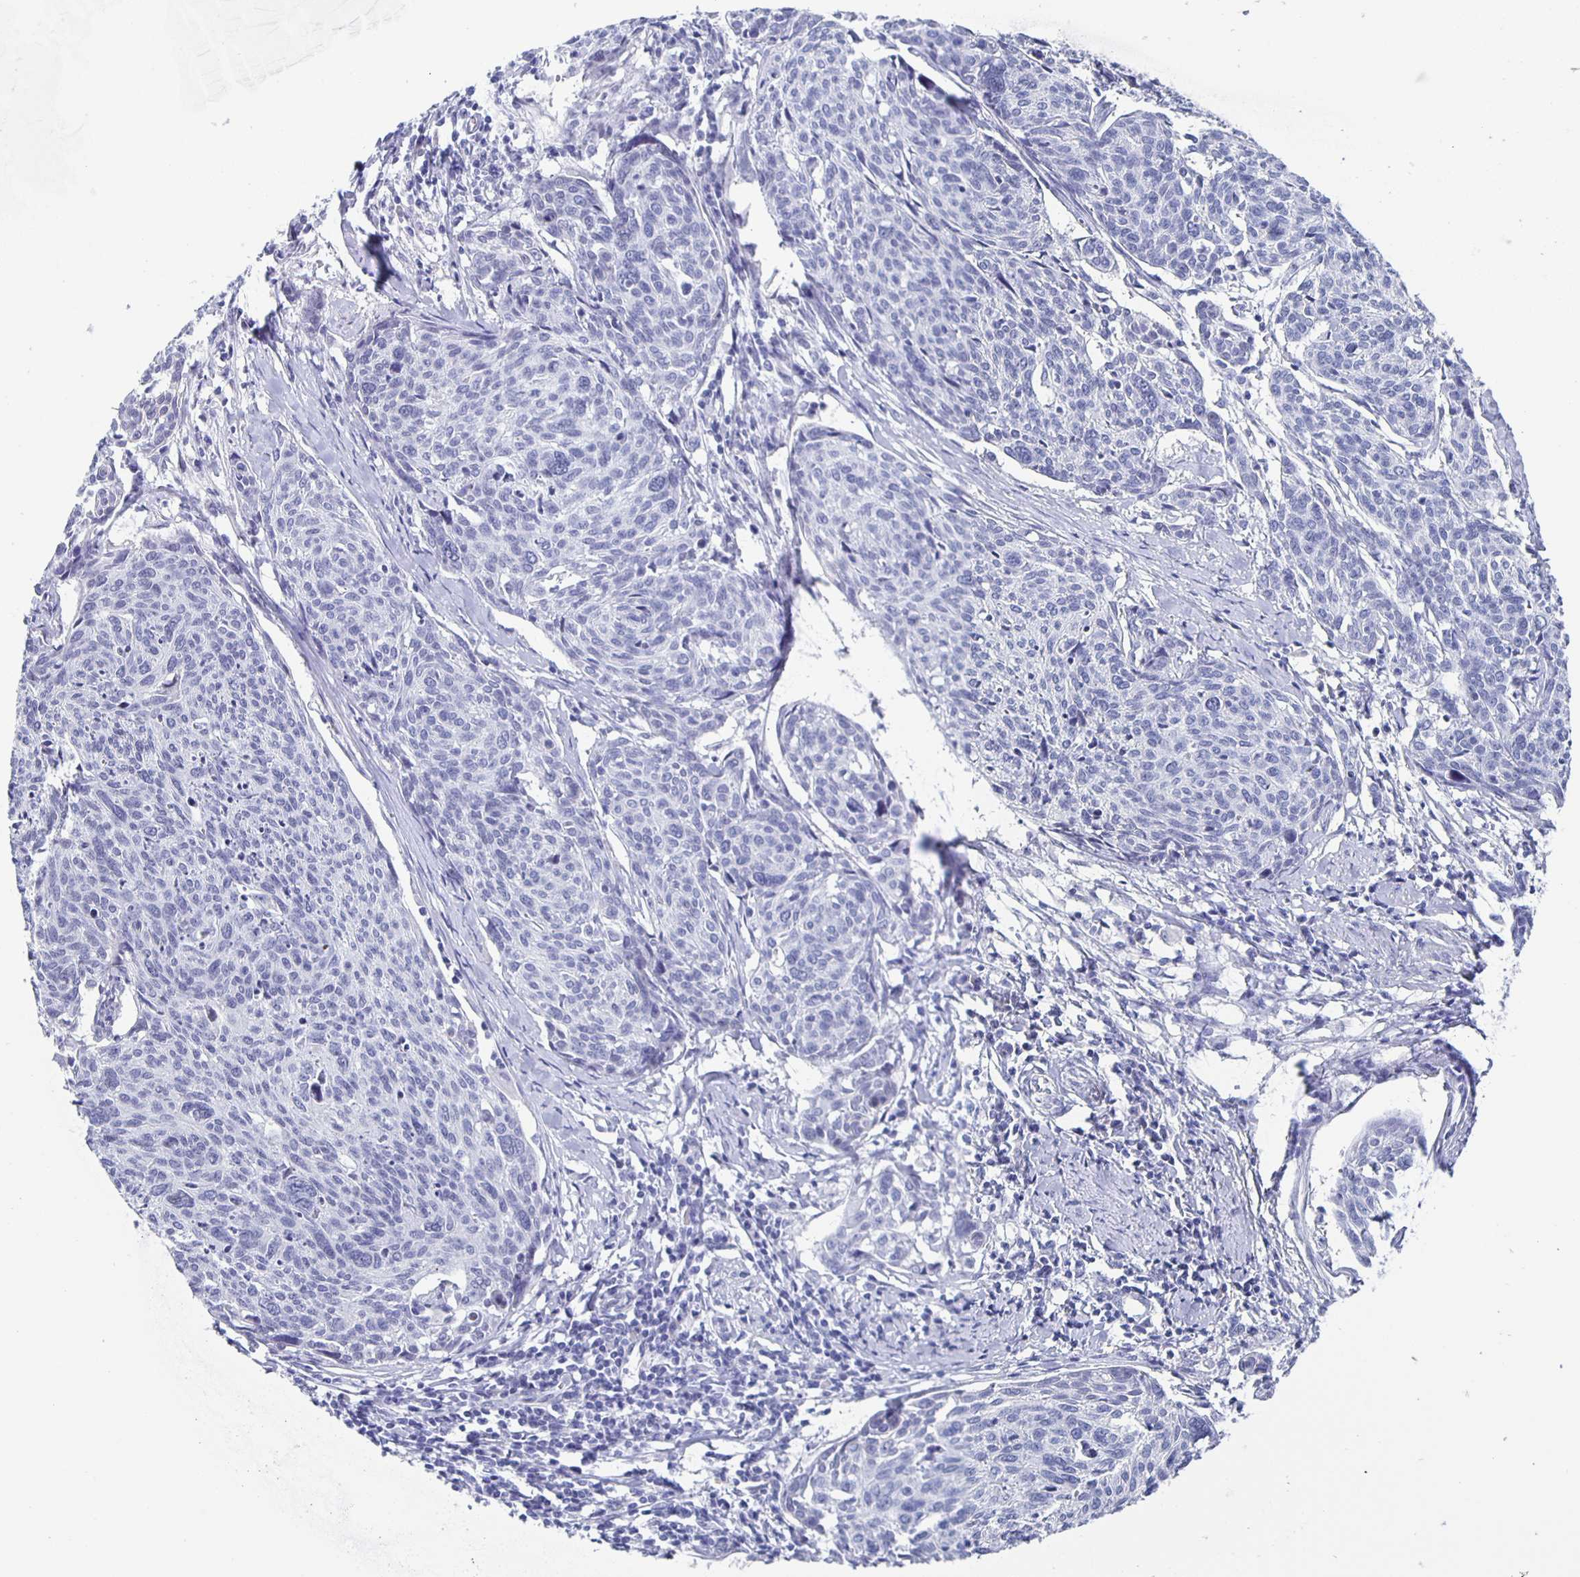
{"staining": {"intensity": "negative", "quantity": "none", "location": "none"}, "tissue": "cervical cancer", "cell_type": "Tumor cells", "image_type": "cancer", "snomed": [{"axis": "morphology", "description": "Squamous cell carcinoma, NOS"}, {"axis": "topography", "description": "Cervix"}], "caption": "Protein analysis of cervical cancer demonstrates no significant staining in tumor cells.", "gene": "CCDC17", "patient": {"sex": "female", "age": 49}}